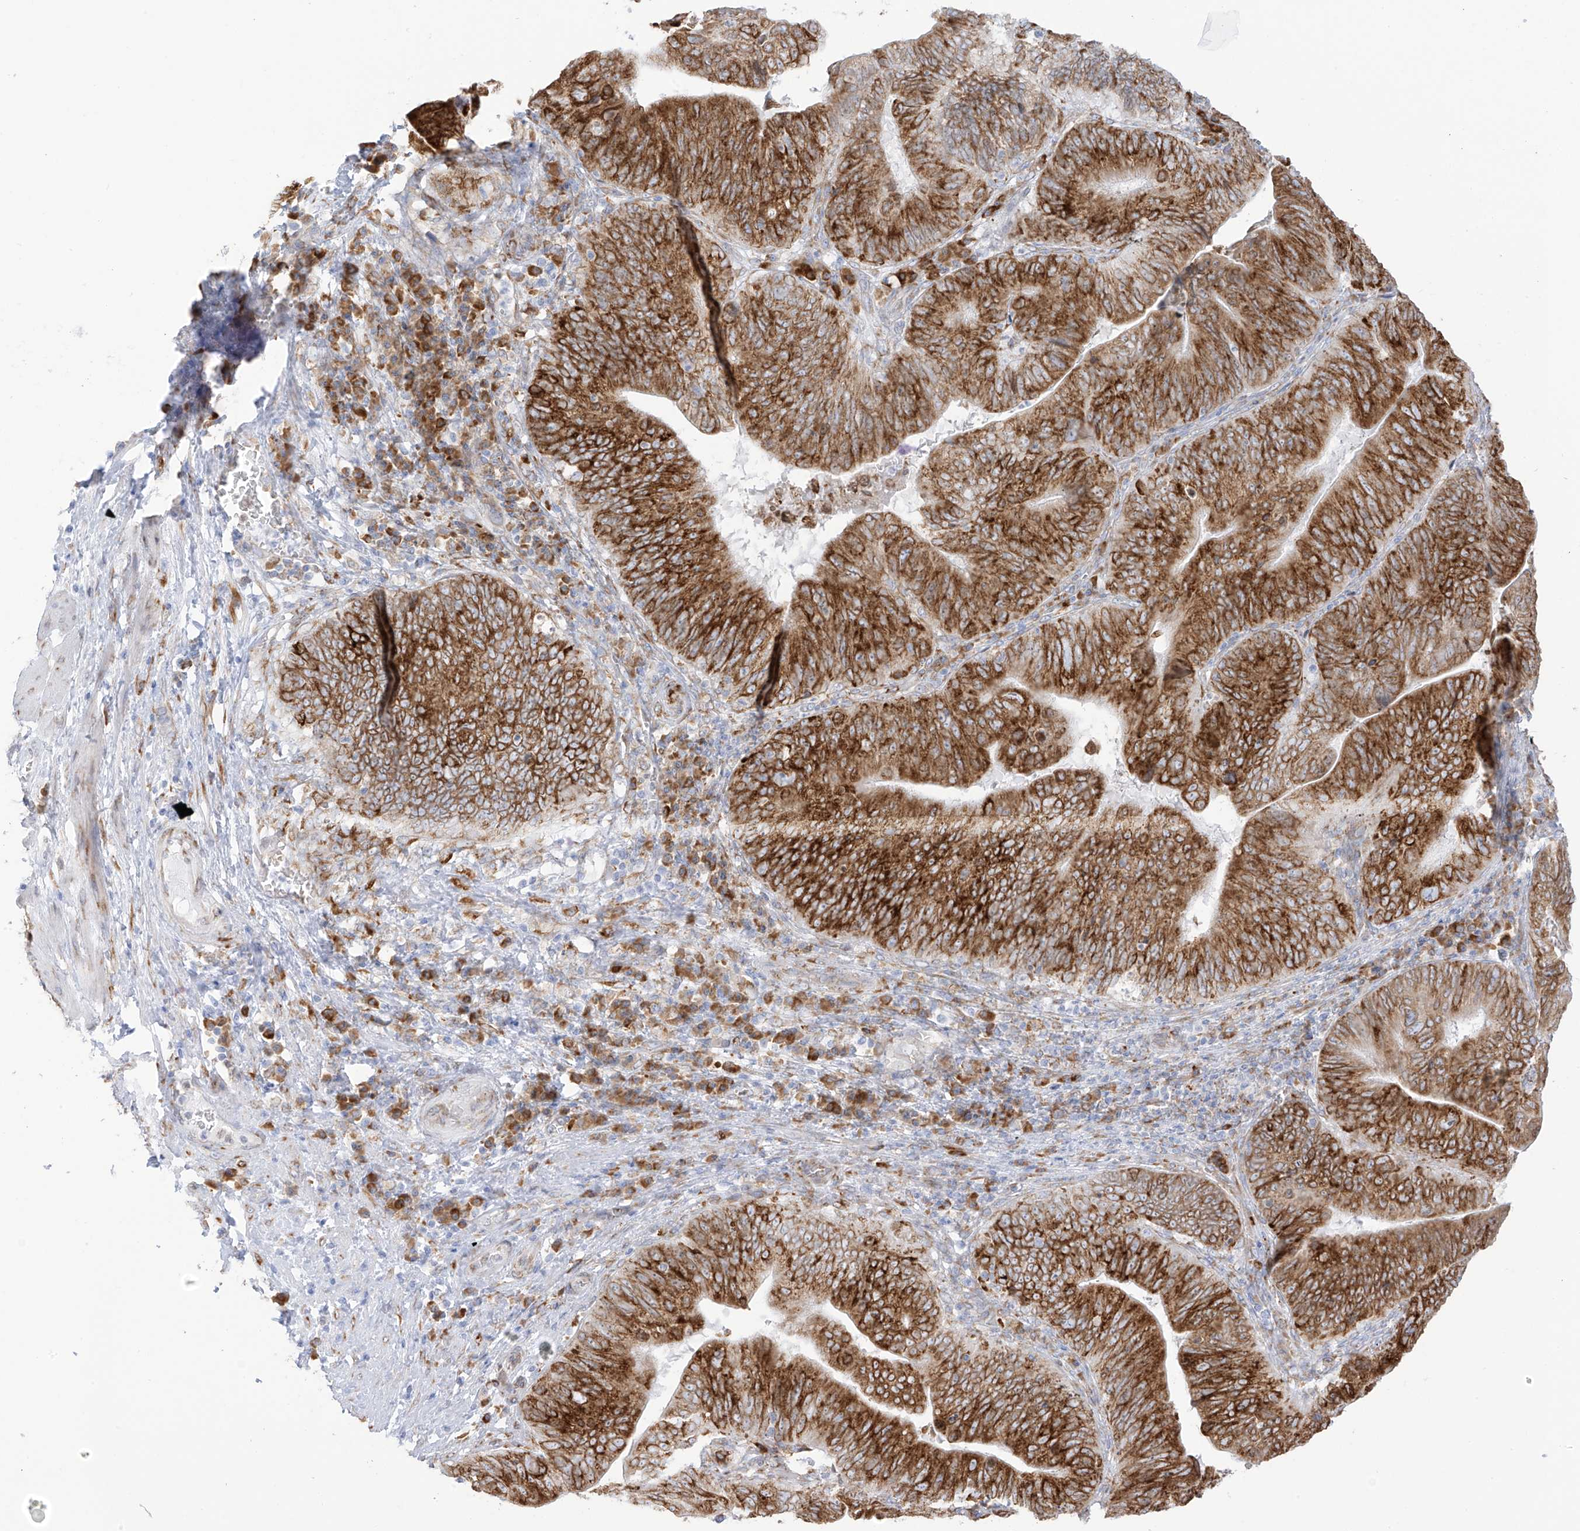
{"staining": {"intensity": "strong", "quantity": ">75%", "location": "cytoplasmic/membranous"}, "tissue": "pancreatic cancer", "cell_type": "Tumor cells", "image_type": "cancer", "snomed": [{"axis": "morphology", "description": "Adenocarcinoma, NOS"}, {"axis": "topography", "description": "Pancreas"}], "caption": "Immunohistochemistry photomicrograph of pancreatic adenocarcinoma stained for a protein (brown), which shows high levels of strong cytoplasmic/membranous expression in about >75% of tumor cells.", "gene": "LRRC59", "patient": {"sex": "male", "age": 63}}